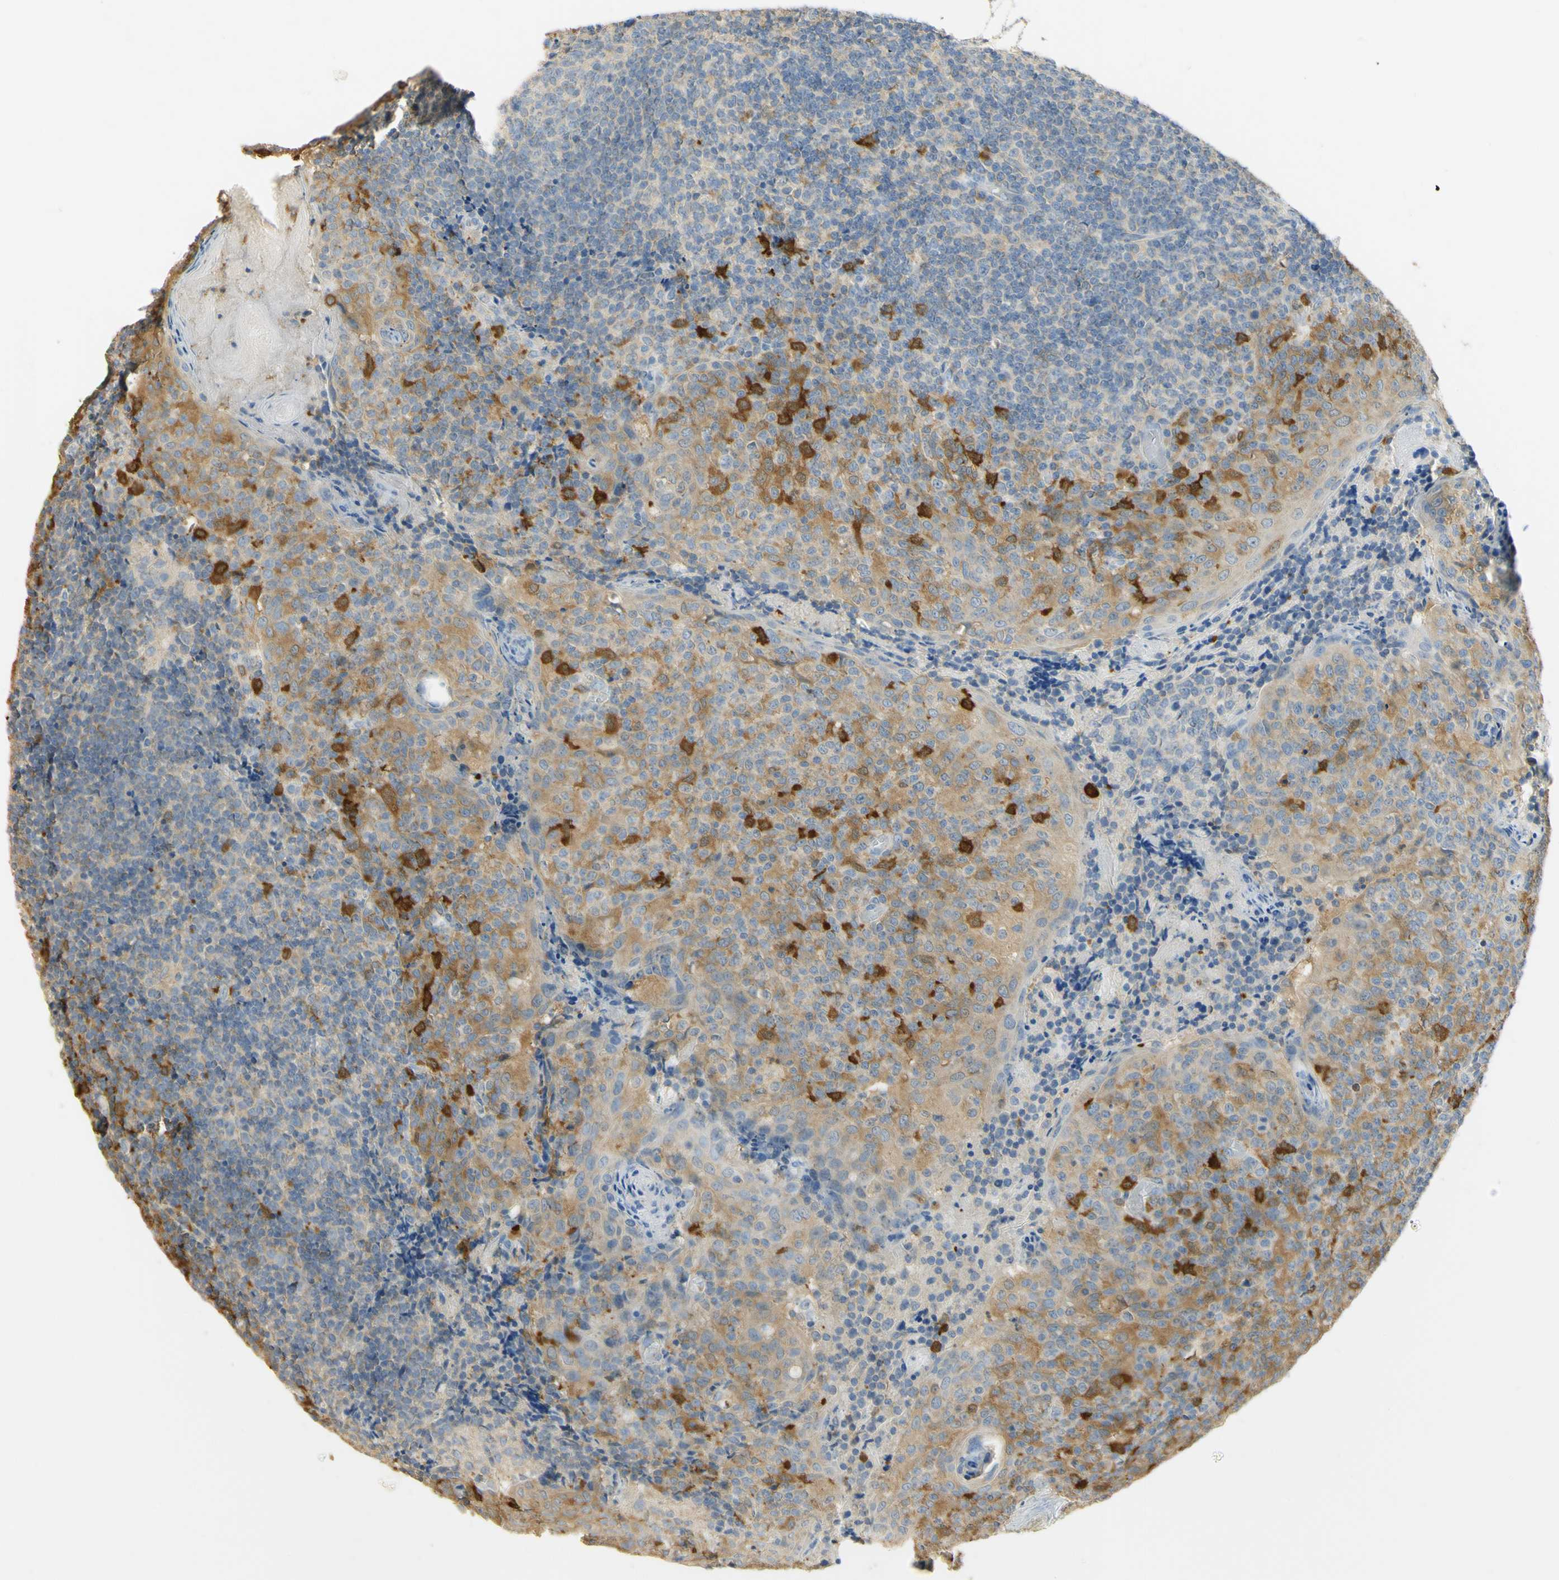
{"staining": {"intensity": "weak", "quantity": "<25%", "location": "cytoplasmic/membranous"}, "tissue": "tonsil", "cell_type": "Germinal center cells", "image_type": "normal", "snomed": [{"axis": "morphology", "description": "Normal tissue, NOS"}, {"axis": "topography", "description": "Tonsil"}], "caption": "Immunohistochemistry (IHC) image of benign tonsil stained for a protein (brown), which exhibits no expression in germinal center cells. The staining was performed using DAB to visualize the protein expression in brown, while the nuclei were stained in blue with hematoxylin (Magnification: 20x).", "gene": "PAK1", "patient": {"sex": "female", "age": 19}}